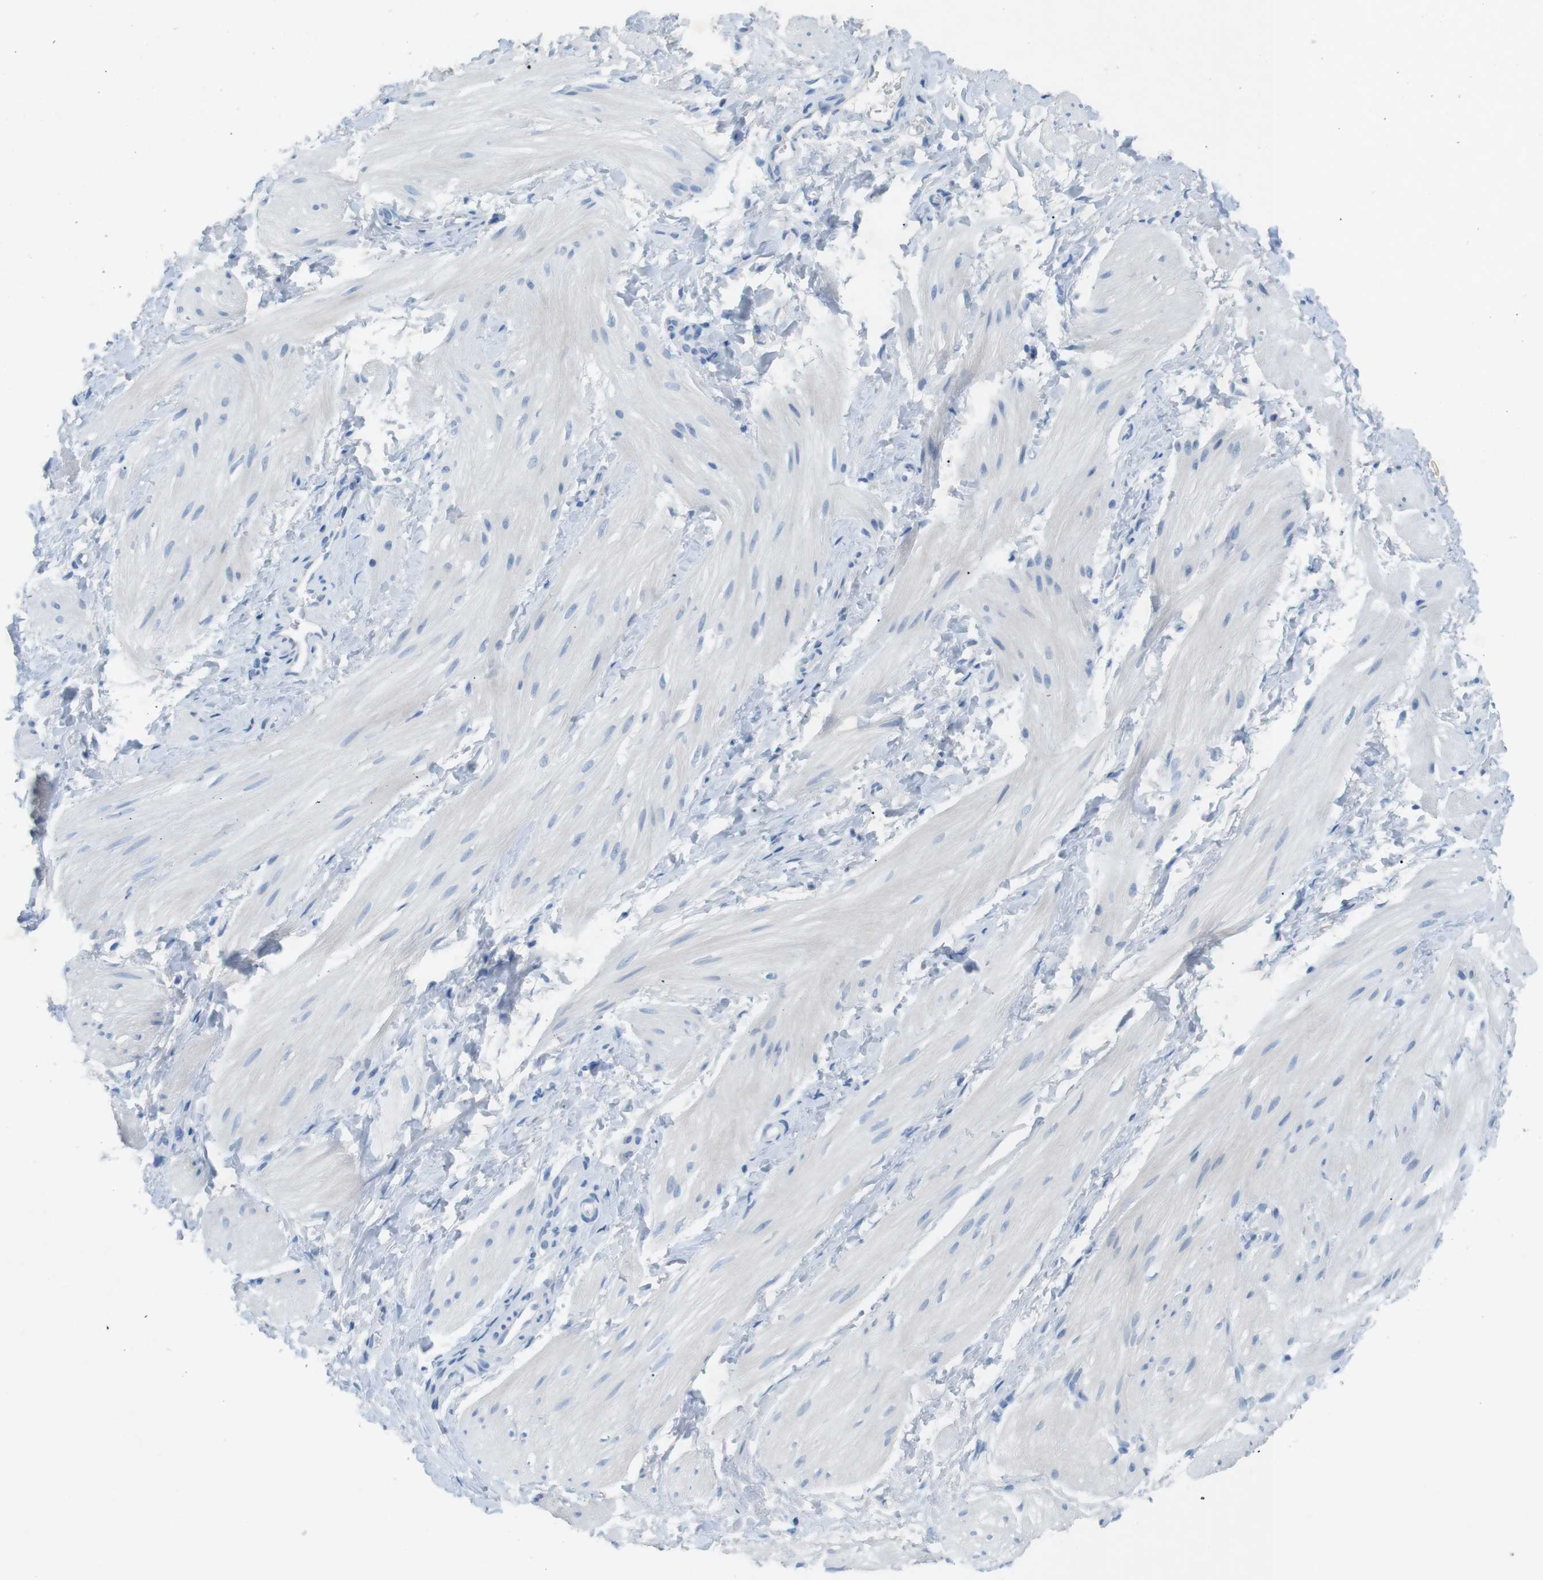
{"staining": {"intensity": "negative", "quantity": "none", "location": "none"}, "tissue": "smooth muscle", "cell_type": "Smooth muscle cells", "image_type": "normal", "snomed": [{"axis": "morphology", "description": "Normal tissue, NOS"}, {"axis": "topography", "description": "Smooth muscle"}], "caption": "Protein analysis of unremarkable smooth muscle demonstrates no significant expression in smooth muscle cells. (DAB immunohistochemistry visualized using brightfield microscopy, high magnification).", "gene": "SALL4", "patient": {"sex": "male", "age": 16}}